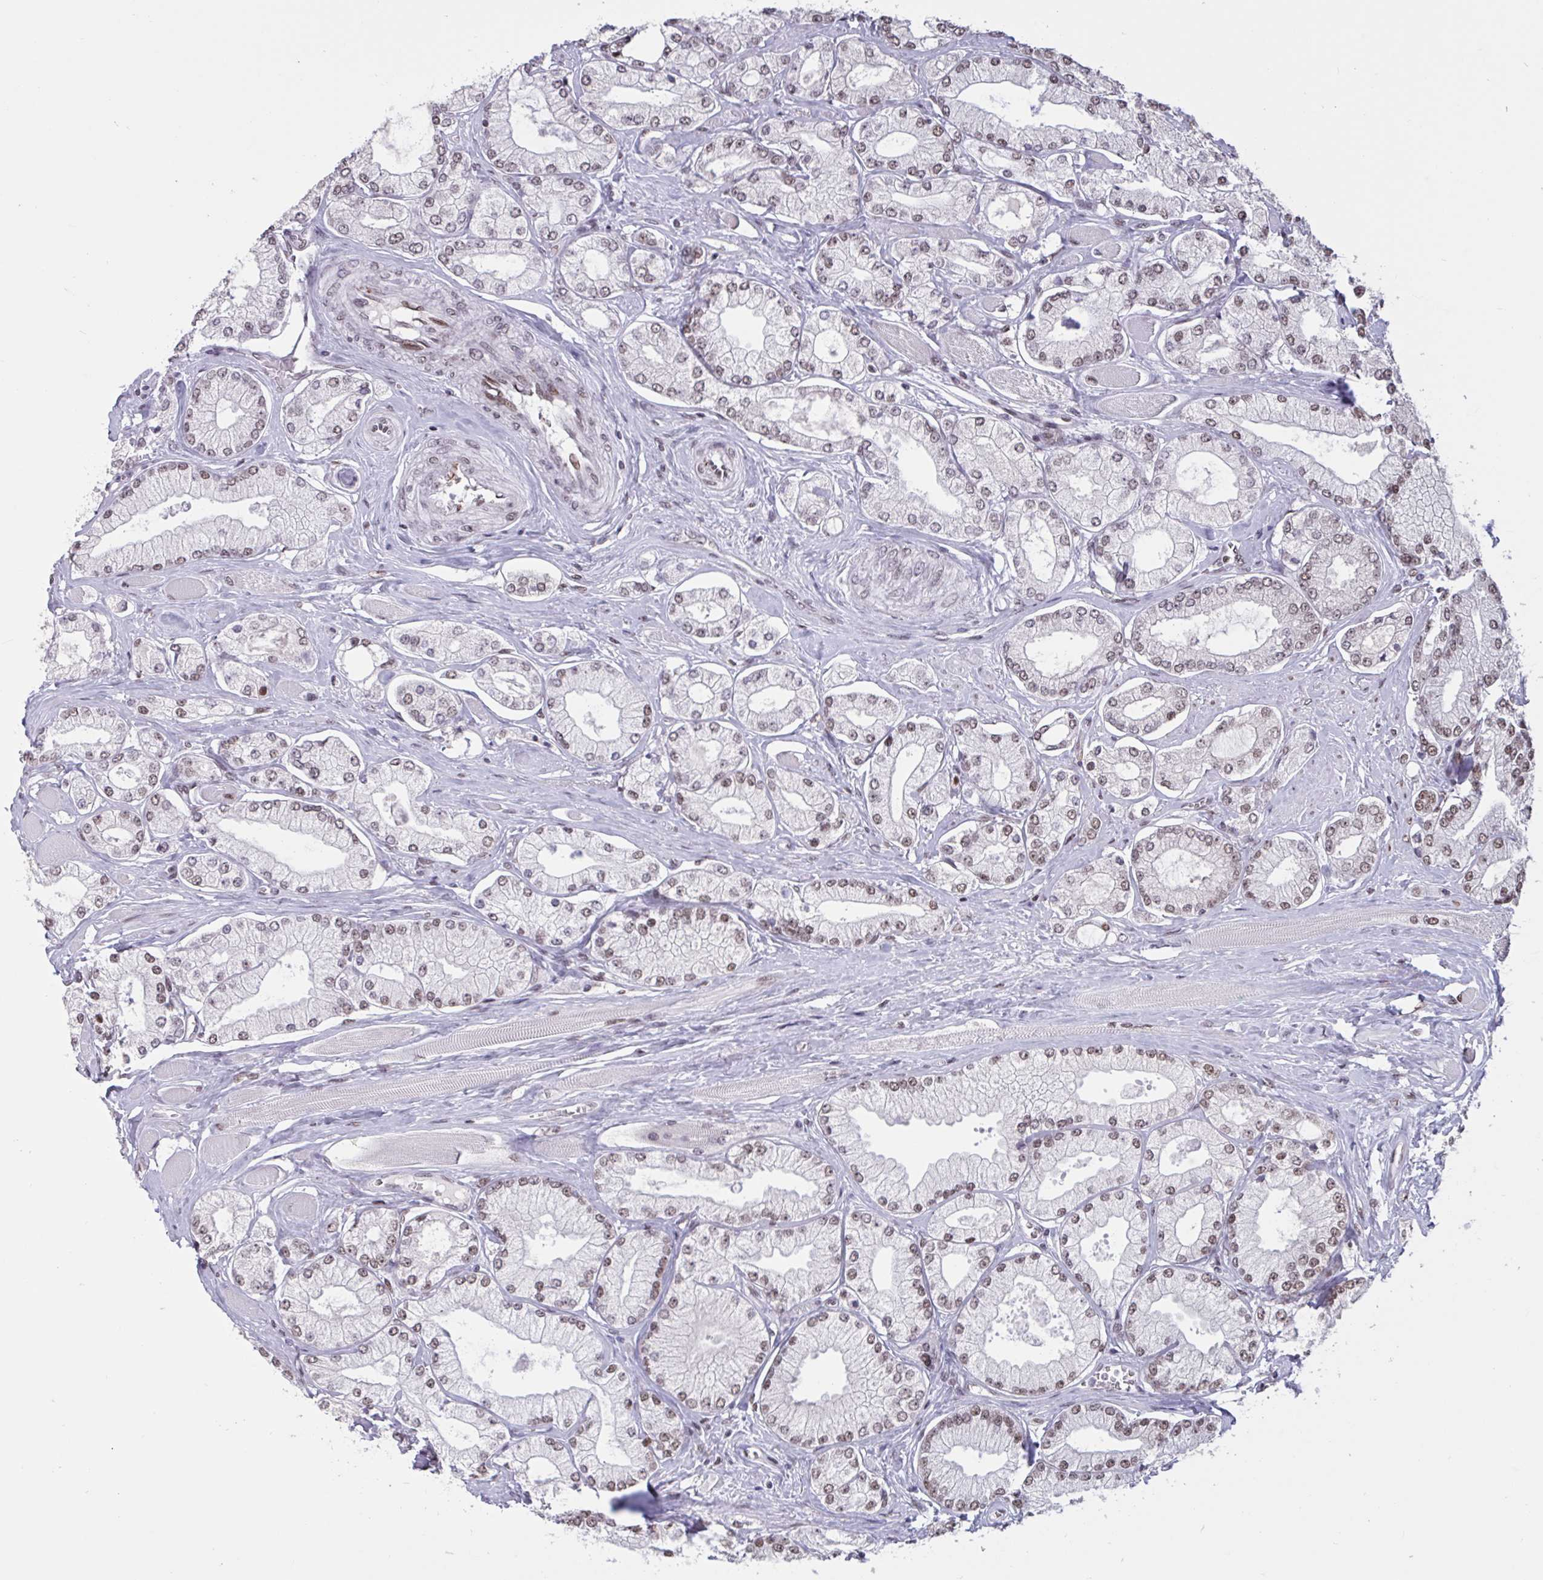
{"staining": {"intensity": "weak", "quantity": "25%-75%", "location": "nuclear"}, "tissue": "prostate cancer", "cell_type": "Tumor cells", "image_type": "cancer", "snomed": [{"axis": "morphology", "description": "Adenocarcinoma, High grade"}, {"axis": "topography", "description": "Prostate"}], "caption": "Immunohistochemical staining of human prostate cancer (adenocarcinoma (high-grade)) displays low levels of weak nuclear protein staining in approximately 25%-75% of tumor cells.", "gene": "CBFA2T2", "patient": {"sex": "male", "age": 68}}